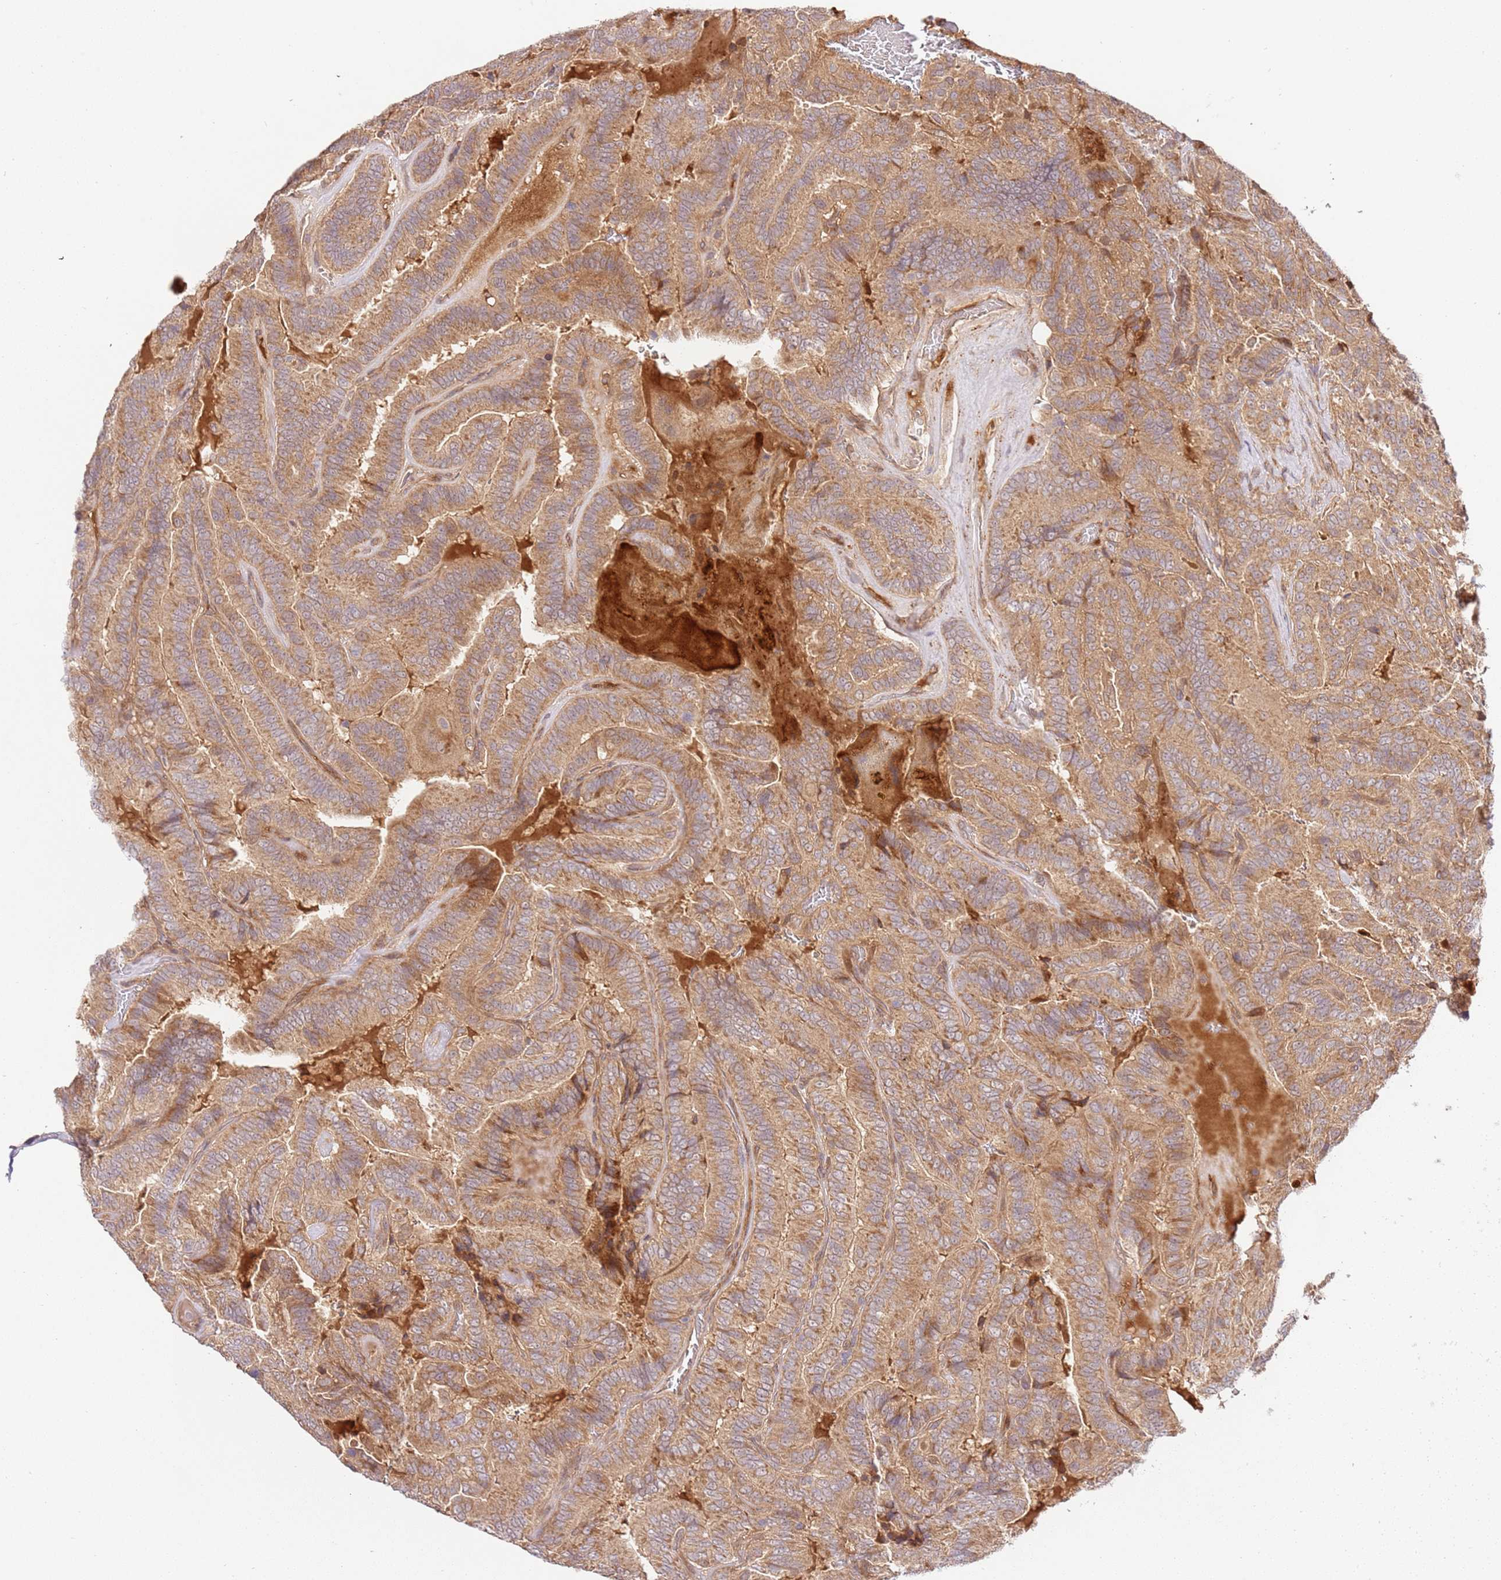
{"staining": {"intensity": "moderate", "quantity": ">75%", "location": "cytoplasmic/membranous"}, "tissue": "thyroid cancer", "cell_type": "Tumor cells", "image_type": "cancer", "snomed": [{"axis": "morphology", "description": "Papillary adenocarcinoma, NOS"}, {"axis": "topography", "description": "Thyroid gland"}], "caption": "Protein staining displays moderate cytoplasmic/membranous expression in about >75% of tumor cells in papillary adenocarcinoma (thyroid).", "gene": "C8G", "patient": {"sex": "male", "age": 61}}